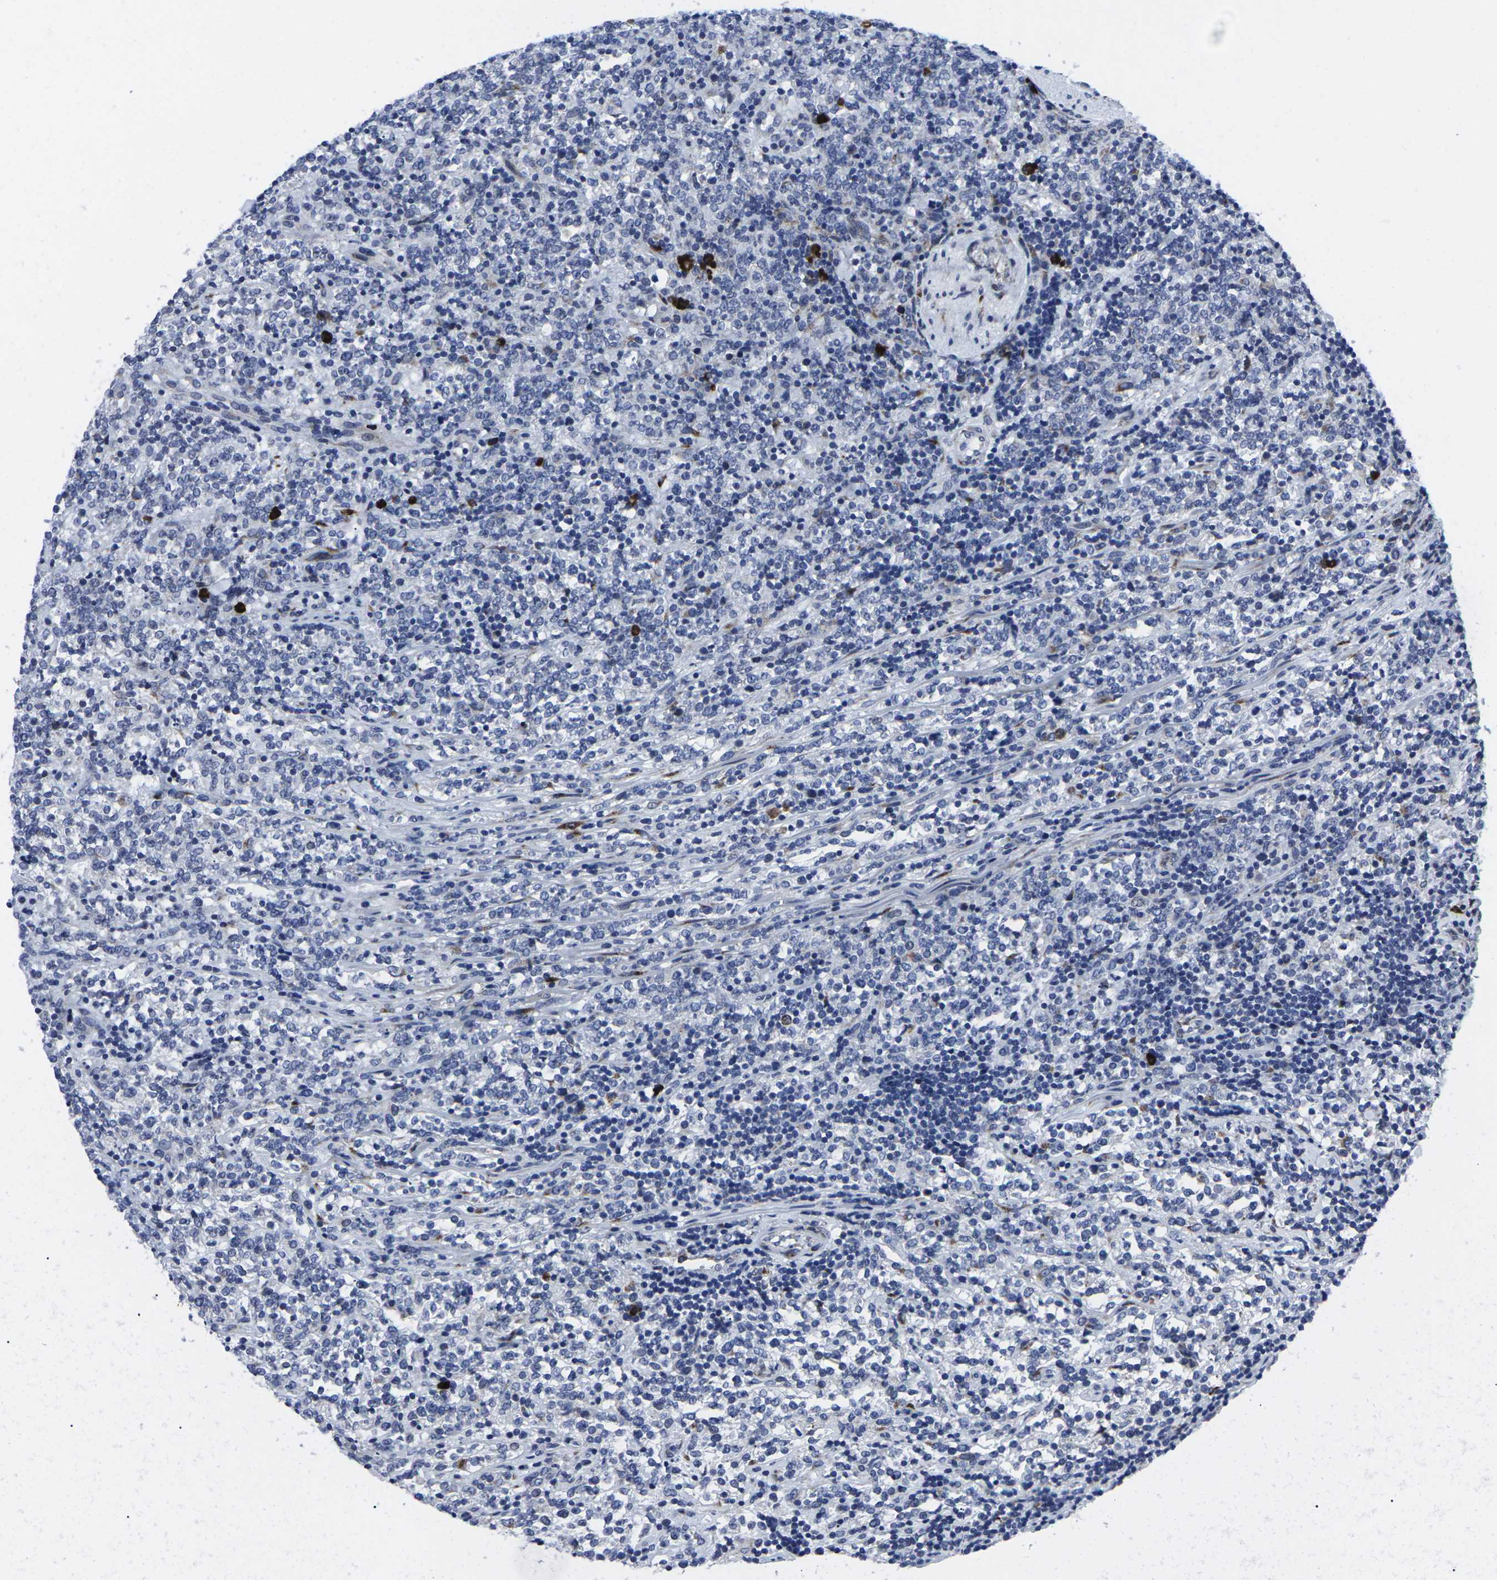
{"staining": {"intensity": "negative", "quantity": "none", "location": "none"}, "tissue": "lymphoma", "cell_type": "Tumor cells", "image_type": "cancer", "snomed": [{"axis": "morphology", "description": "Malignant lymphoma, non-Hodgkin's type, High grade"}, {"axis": "topography", "description": "Soft tissue"}], "caption": "This is an IHC micrograph of lymphoma. There is no expression in tumor cells.", "gene": "RPN1", "patient": {"sex": "male", "age": 18}}